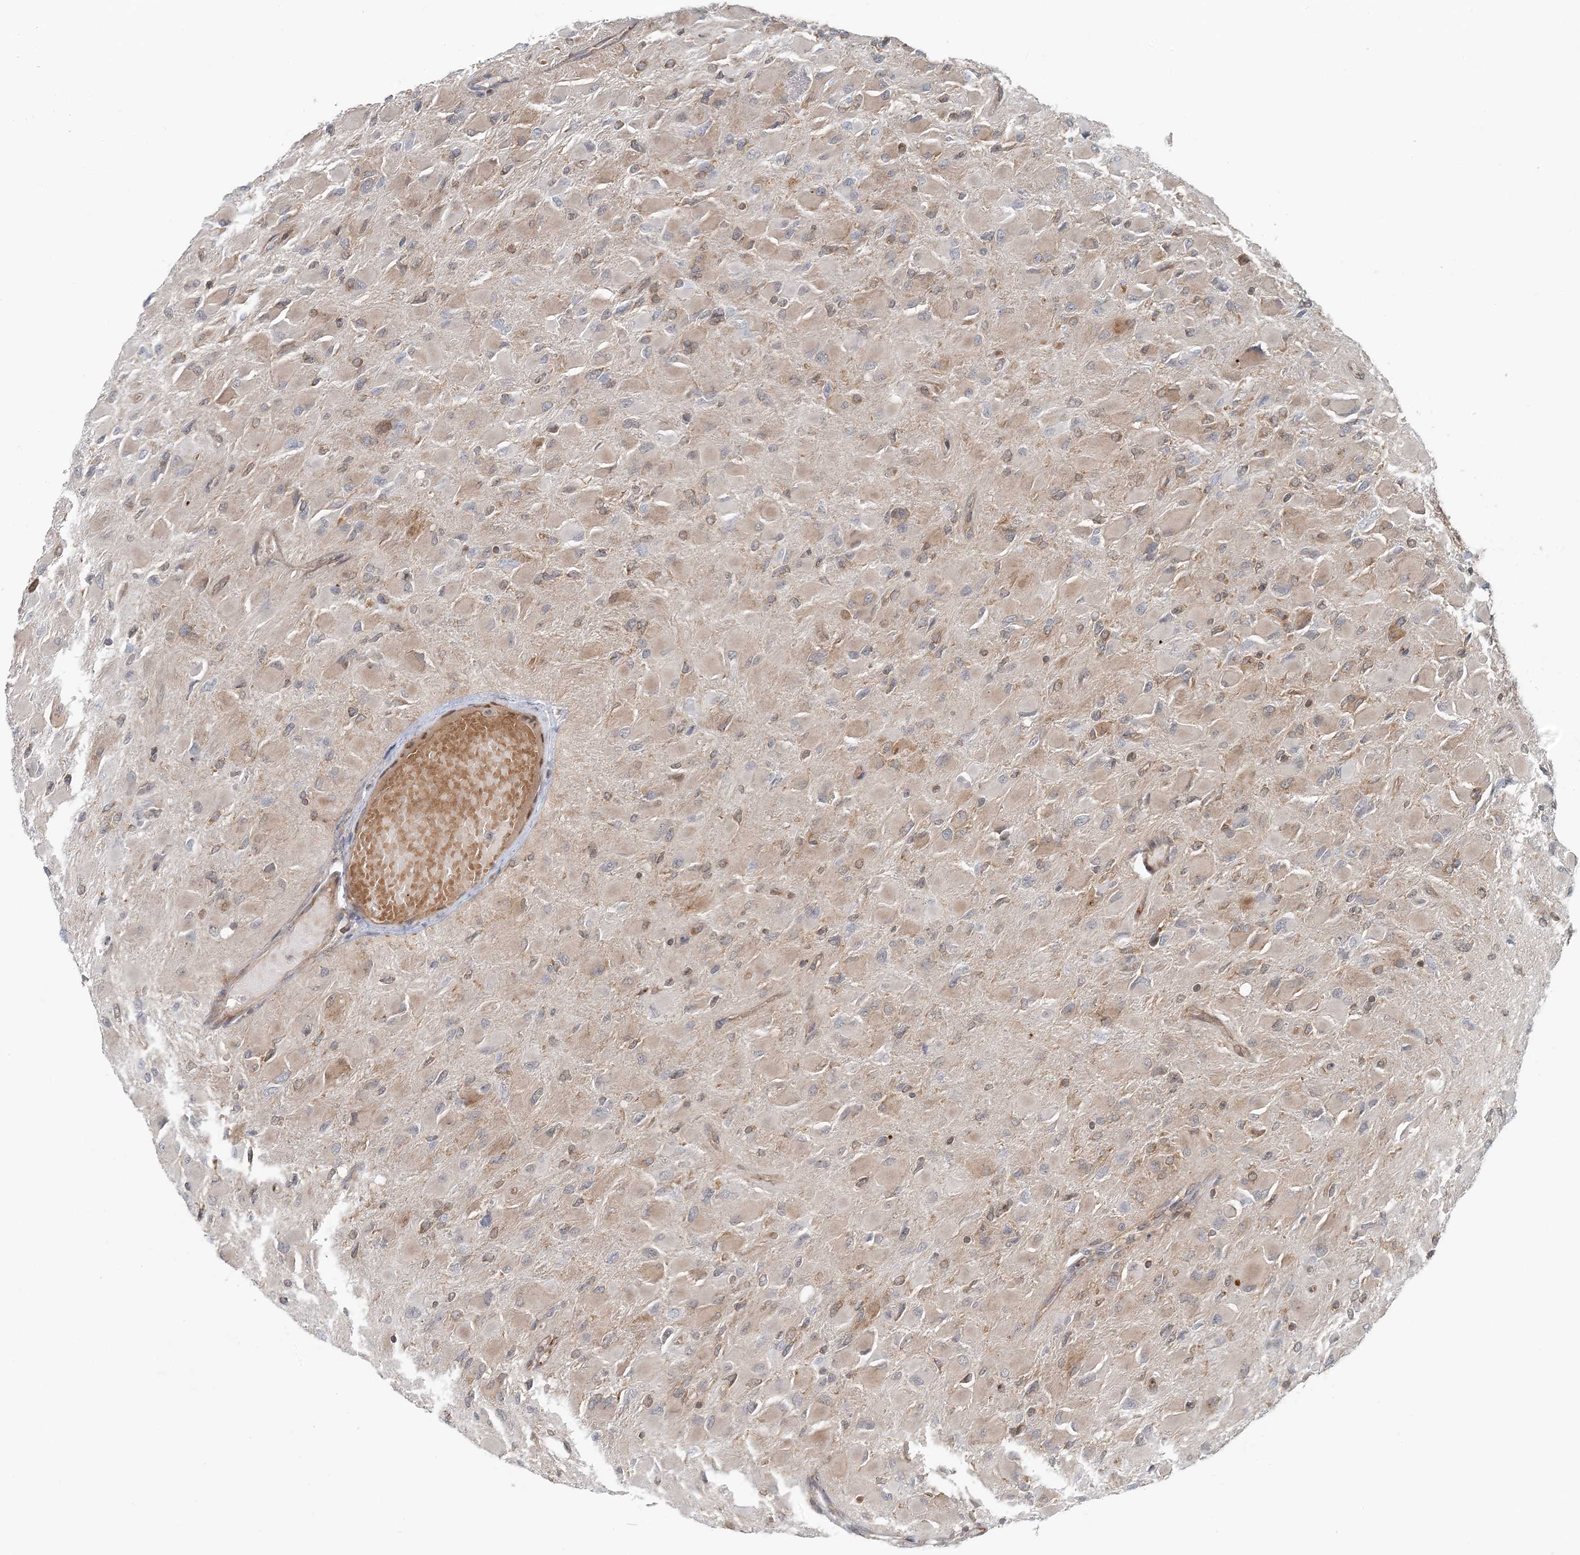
{"staining": {"intensity": "weak", "quantity": "<25%", "location": "cytoplasmic/membranous"}, "tissue": "glioma", "cell_type": "Tumor cells", "image_type": "cancer", "snomed": [{"axis": "morphology", "description": "Glioma, malignant, High grade"}, {"axis": "topography", "description": "Cerebral cortex"}], "caption": "Tumor cells are negative for protein expression in human malignant high-grade glioma.", "gene": "ATP13A2", "patient": {"sex": "female", "age": 36}}